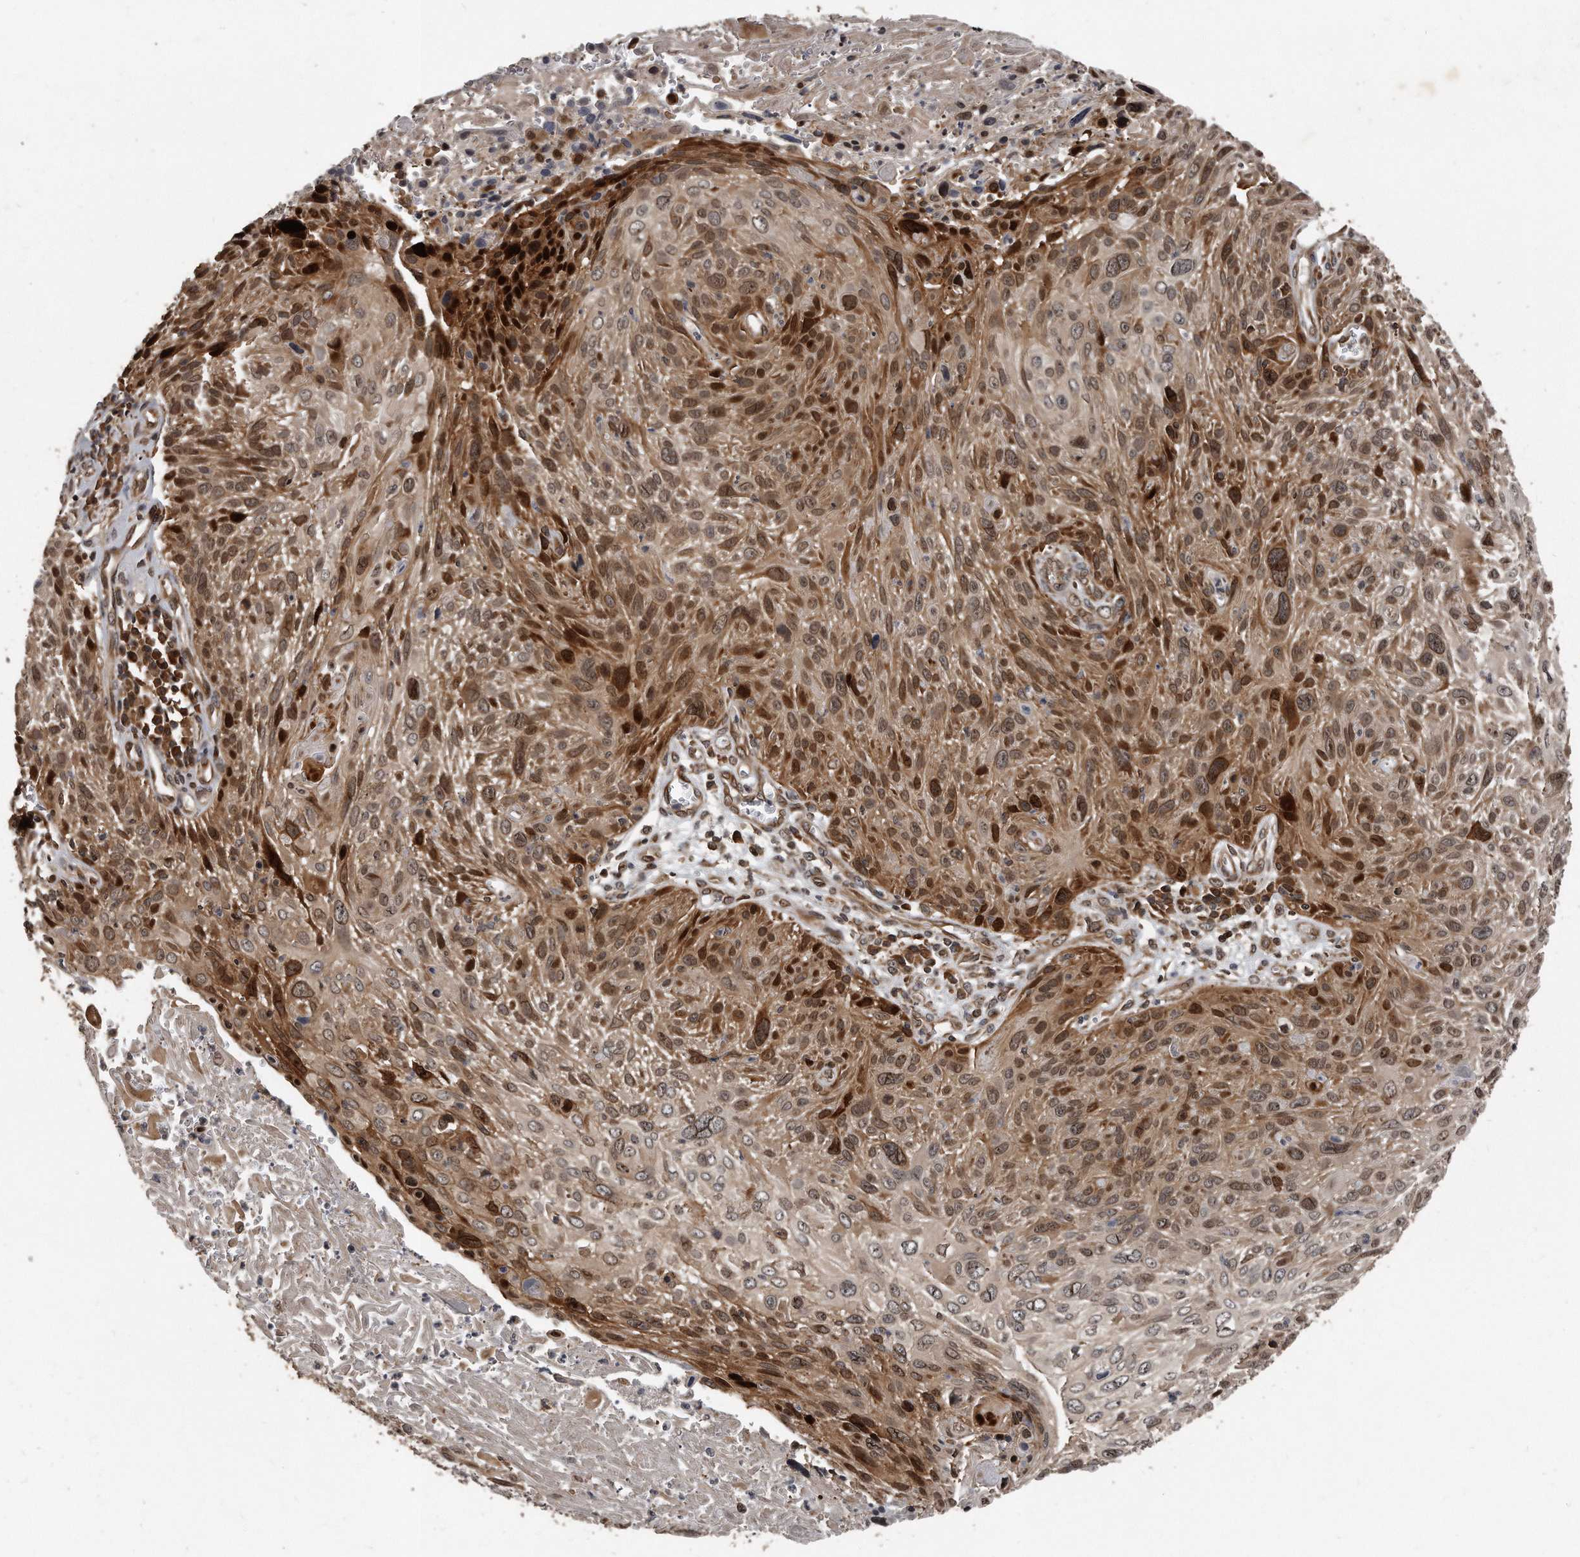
{"staining": {"intensity": "strong", "quantity": "25%-75%", "location": "cytoplasmic/membranous,nuclear"}, "tissue": "cervical cancer", "cell_type": "Tumor cells", "image_type": "cancer", "snomed": [{"axis": "morphology", "description": "Squamous cell carcinoma, NOS"}, {"axis": "topography", "description": "Cervix"}], "caption": "Immunohistochemical staining of cervical squamous cell carcinoma displays strong cytoplasmic/membranous and nuclear protein staining in about 25%-75% of tumor cells.", "gene": "GCH1", "patient": {"sex": "female", "age": 51}}